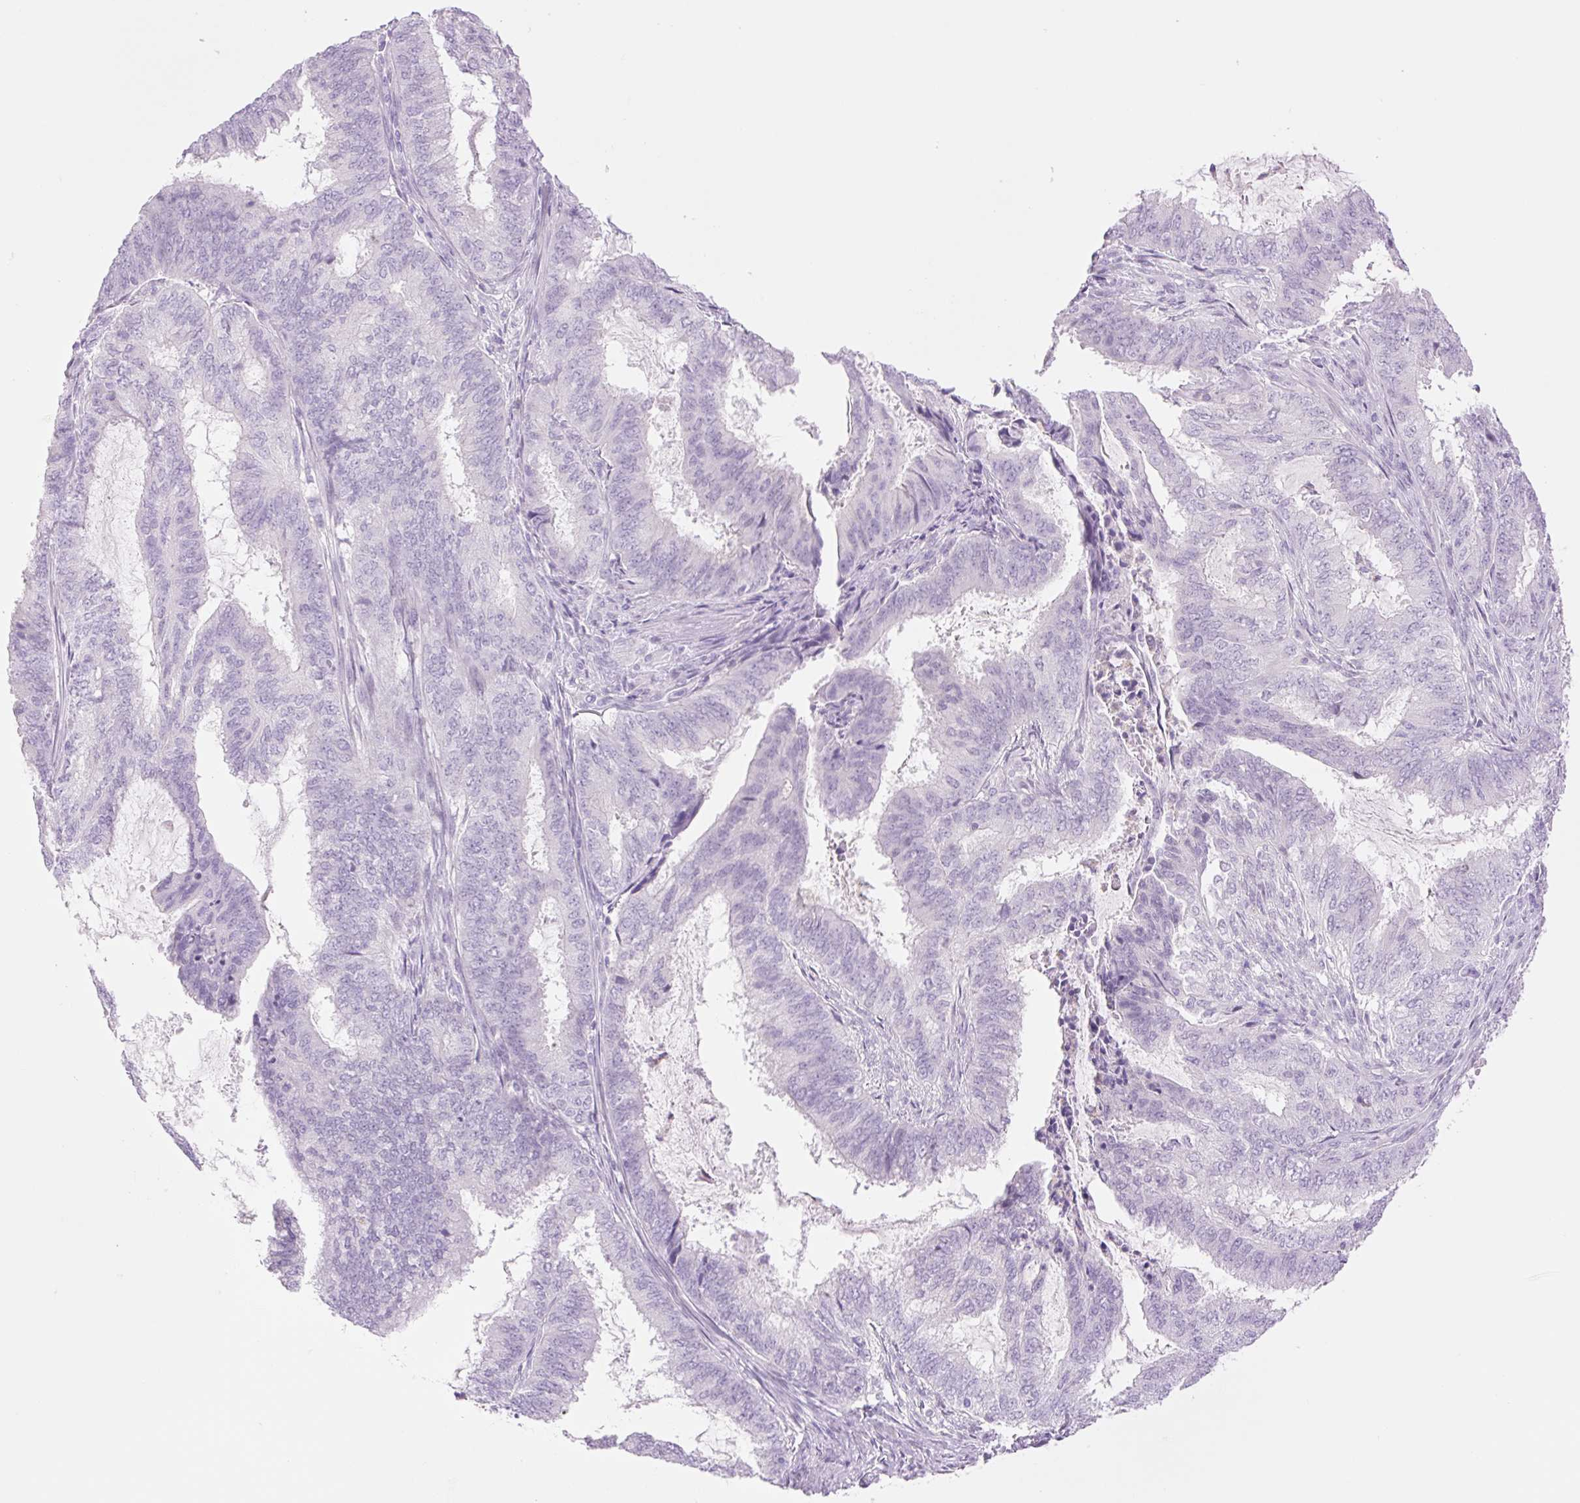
{"staining": {"intensity": "negative", "quantity": "none", "location": "none"}, "tissue": "endometrial cancer", "cell_type": "Tumor cells", "image_type": "cancer", "snomed": [{"axis": "morphology", "description": "Adenocarcinoma, NOS"}, {"axis": "topography", "description": "Endometrium"}], "caption": "This image is of endometrial cancer stained with IHC to label a protein in brown with the nuclei are counter-stained blue. There is no staining in tumor cells. (DAB (3,3'-diaminobenzidine) immunohistochemistry (IHC), high magnification).", "gene": "TBX15", "patient": {"sex": "female", "age": 51}}